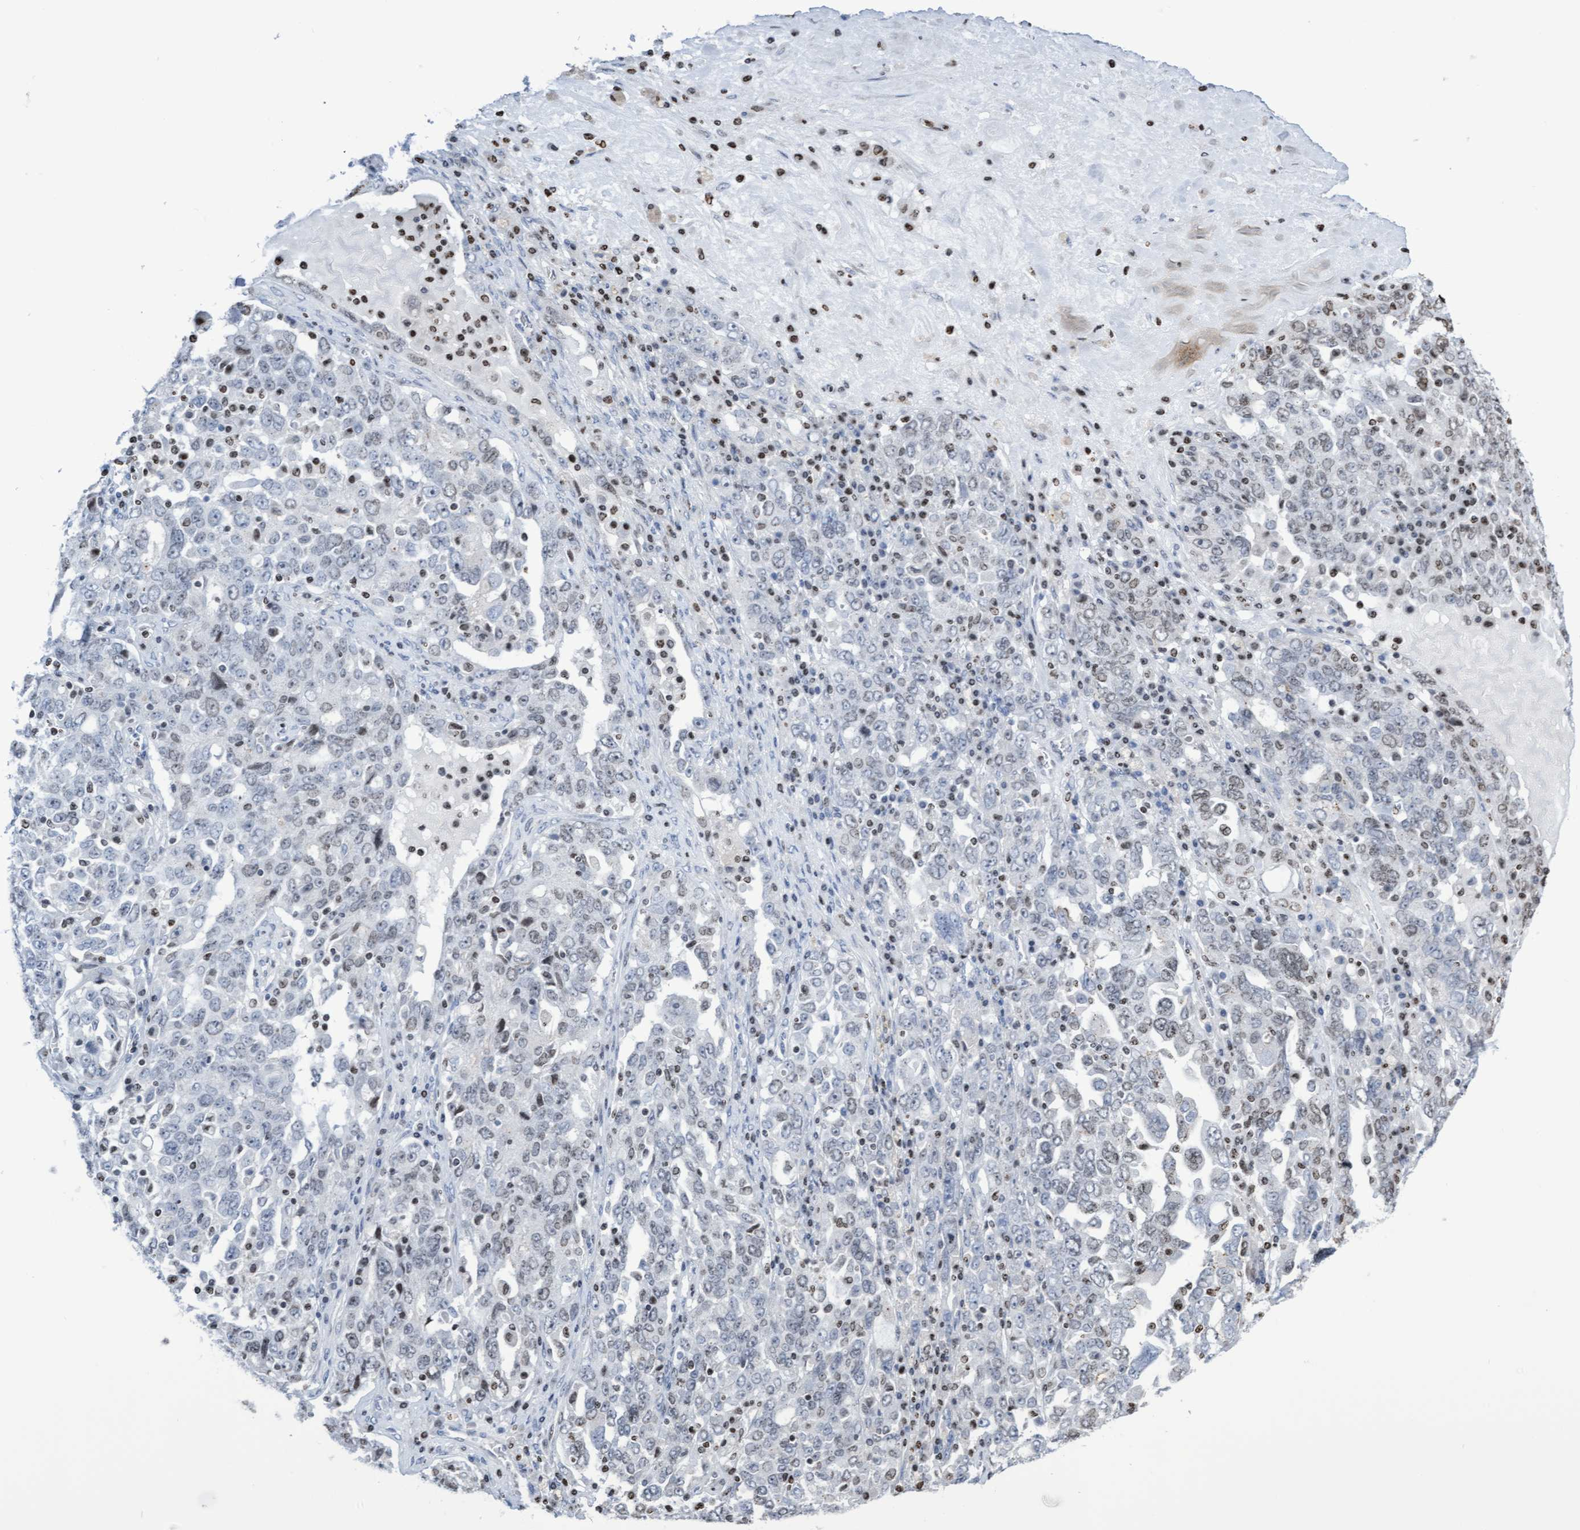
{"staining": {"intensity": "weak", "quantity": "25%-75%", "location": "nuclear"}, "tissue": "ovarian cancer", "cell_type": "Tumor cells", "image_type": "cancer", "snomed": [{"axis": "morphology", "description": "Carcinoma, endometroid"}, {"axis": "topography", "description": "Ovary"}], "caption": "Protein expression analysis of human endometroid carcinoma (ovarian) reveals weak nuclear expression in approximately 25%-75% of tumor cells.", "gene": "CBX2", "patient": {"sex": "female", "age": 62}}